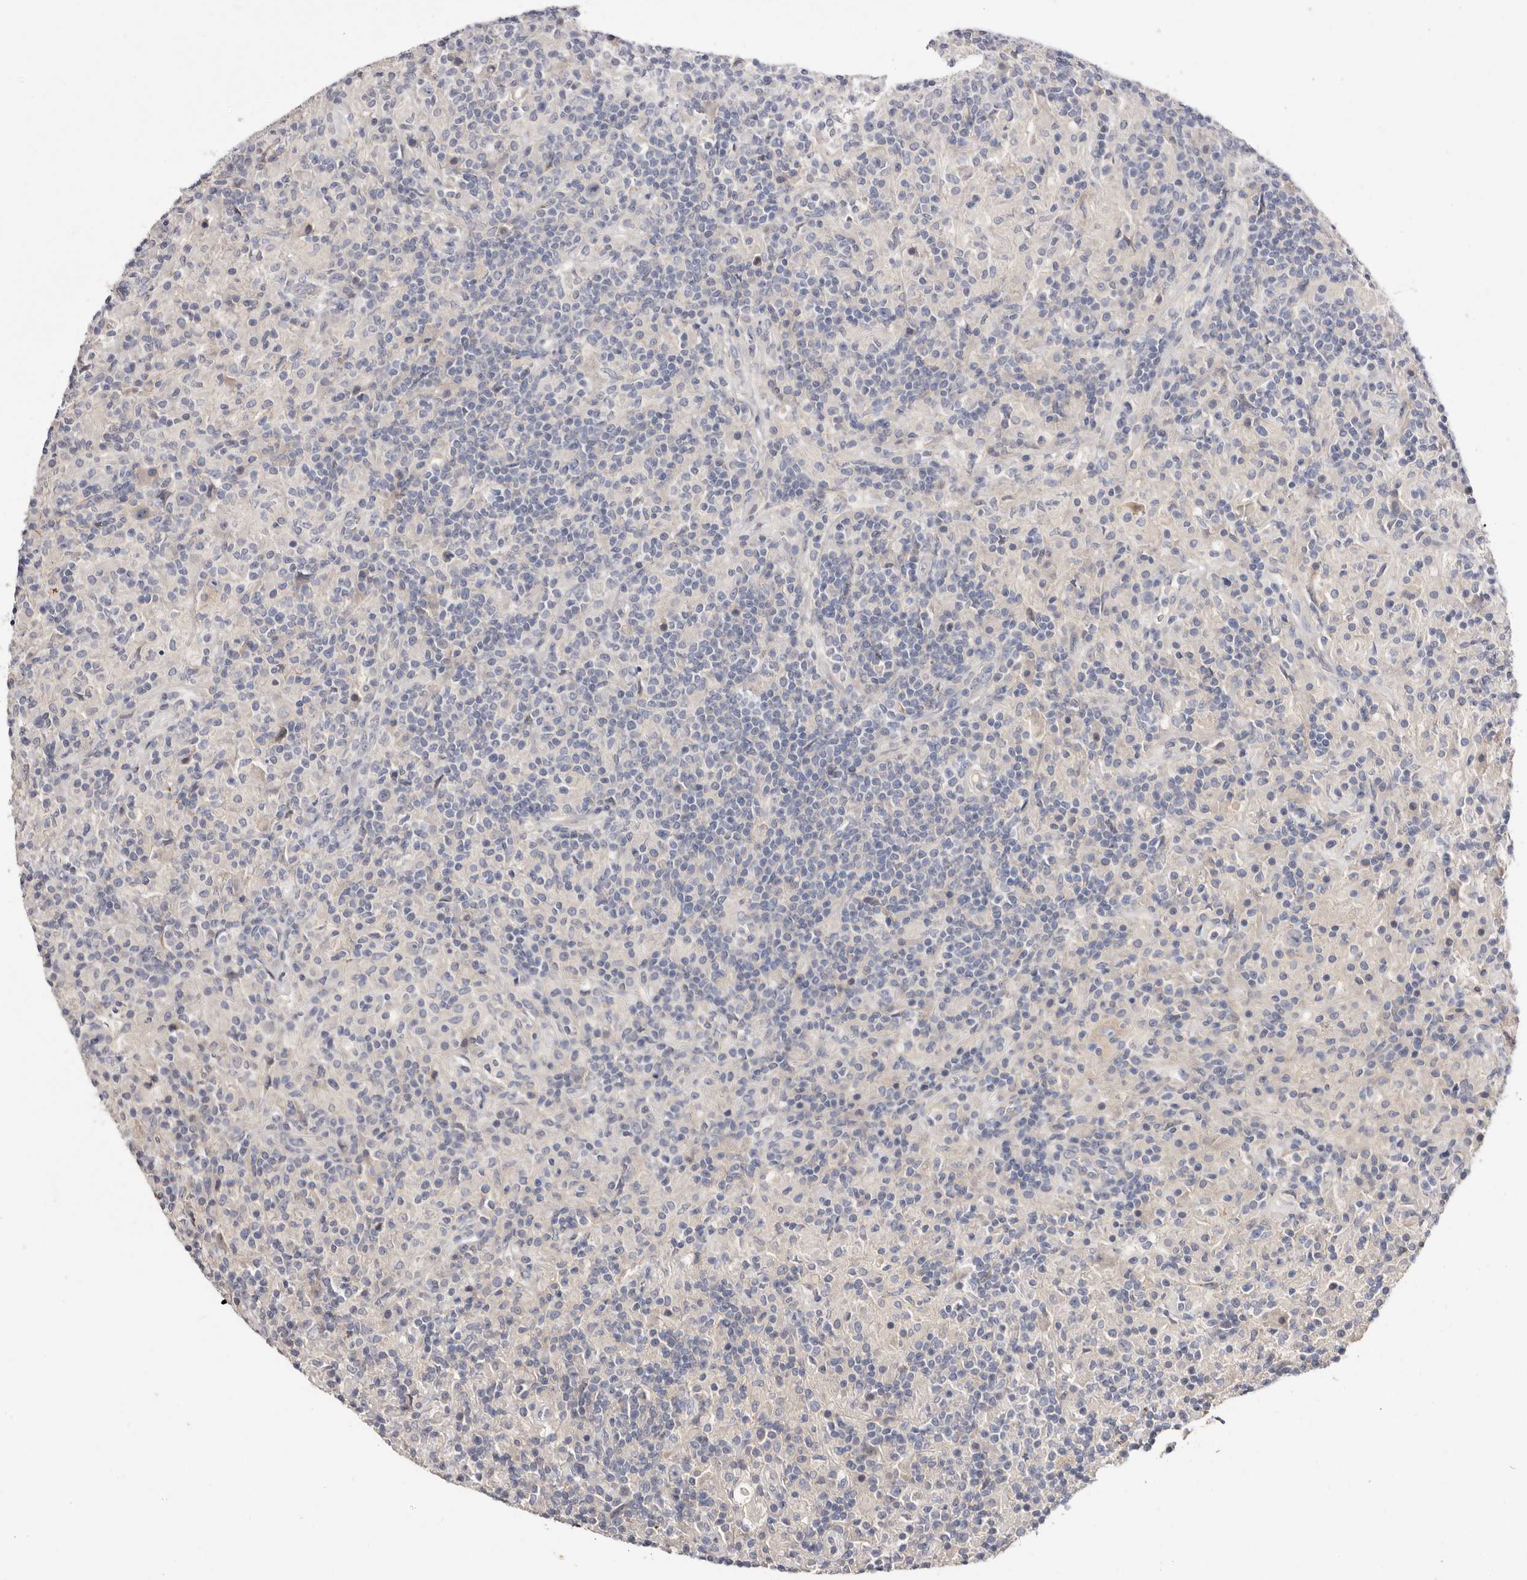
{"staining": {"intensity": "negative", "quantity": "none", "location": "none"}, "tissue": "lymphoma", "cell_type": "Tumor cells", "image_type": "cancer", "snomed": [{"axis": "morphology", "description": "Hodgkin's disease, NOS"}, {"axis": "topography", "description": "Lymph node"}], "caption": "The IHC micrograph has no significant expression in tumor cells of lymphoma tissue.", "gene": "STK16", "patient": {"sex": "male", "age": 70}}